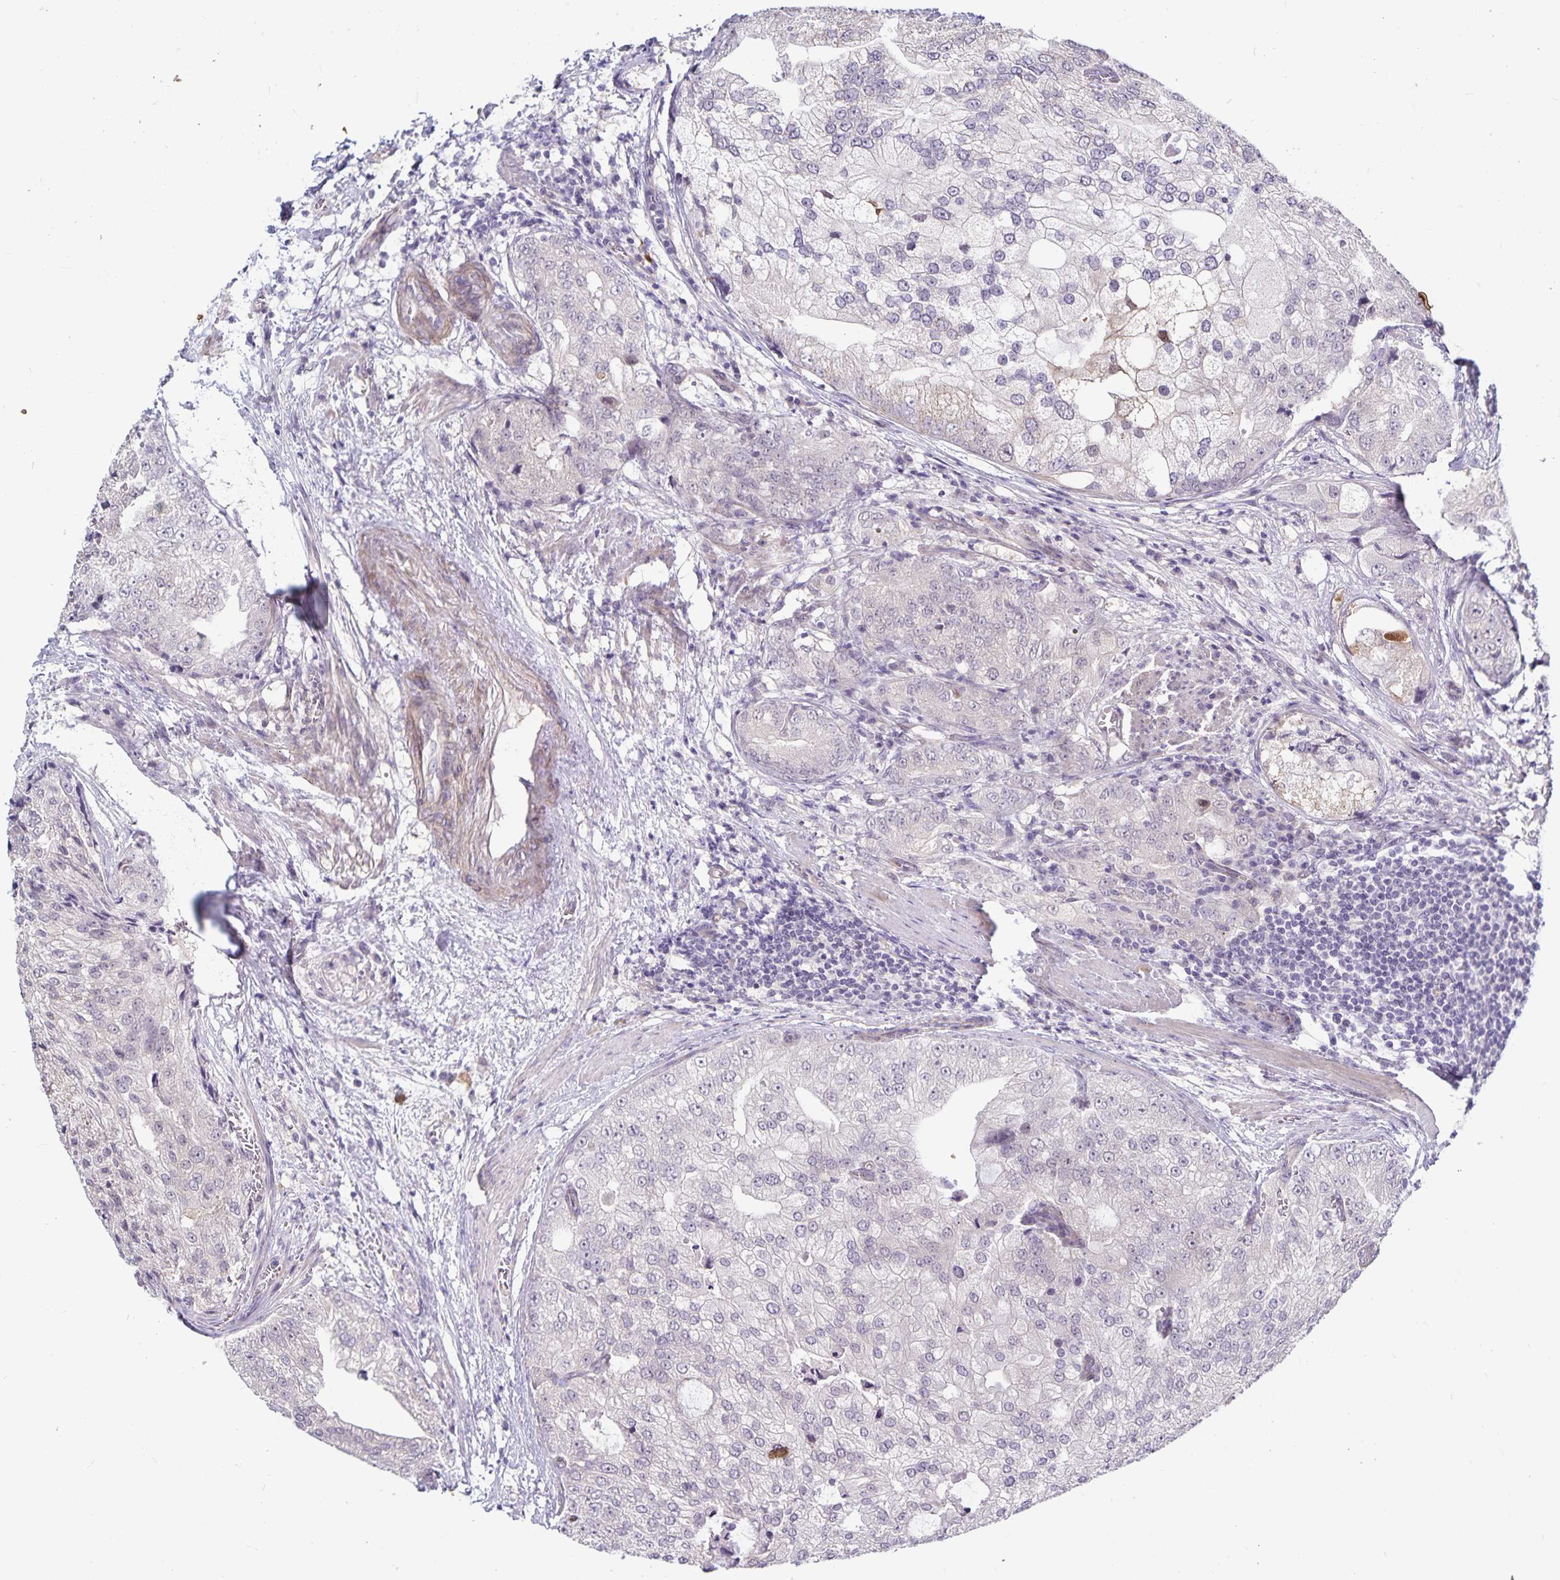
{"staining": {"intensity": "negative", "quantity": "none", "location": "none"}, "tissue": "prostate cancer", "cell_type": "Tumor cells", "image_type": "cancer", "snomed": [{"axis": "morphology", "description": "Adenocarcinoma, High grade"}, {"axis": "topography", "description": "Prostate"}], "caption": "Protein analysis of prostate cancer displays no significant staining in tumor cells.", "gene": "CDKN2B", "patient": {"sex": "male", "age": 70}}